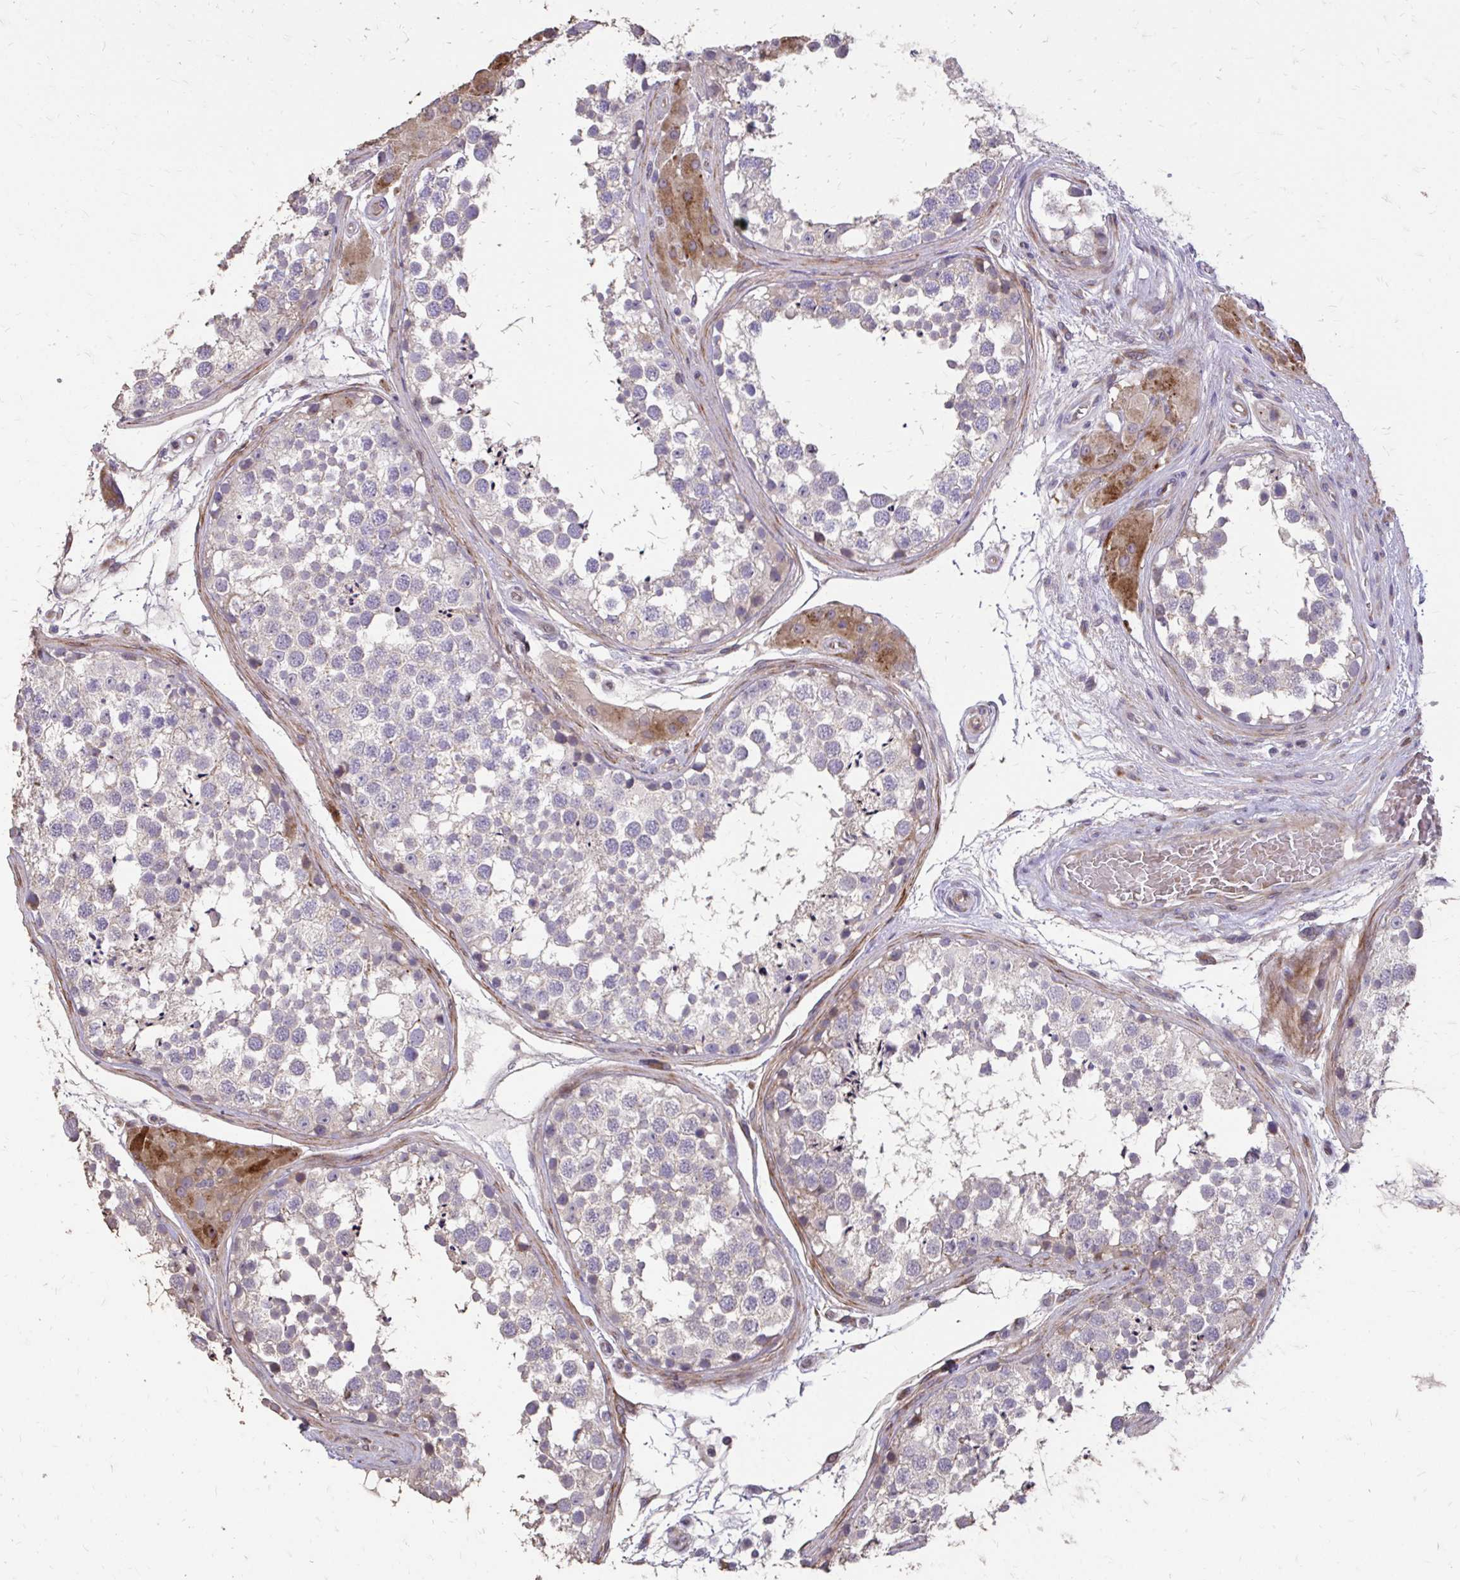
{"staining": {"intensity": "negative", "quantity": "none", "location": "none"}, "tissue": "testis", "cell_type": "Cells in seminiferous ducts", "image_type": "normal", "snomed": [{"axis": "morphology", "description": "Normal tissue, NOS"}, {"axis": "morphology", "description": "Seminoma, NOS"}, {"axis": "topography", "description": "Testis"}], "caption": "Benign testis was stained to show a protein in brown. There is no significant staining in cells in seminiferous ducts. (DAB (3,3'-diaminobenzidine) immunohistochemistry (IHC) with hematoxylin counter stain).", "gene": "MYORG", "patient": {"sex": "male", "age": 65}}